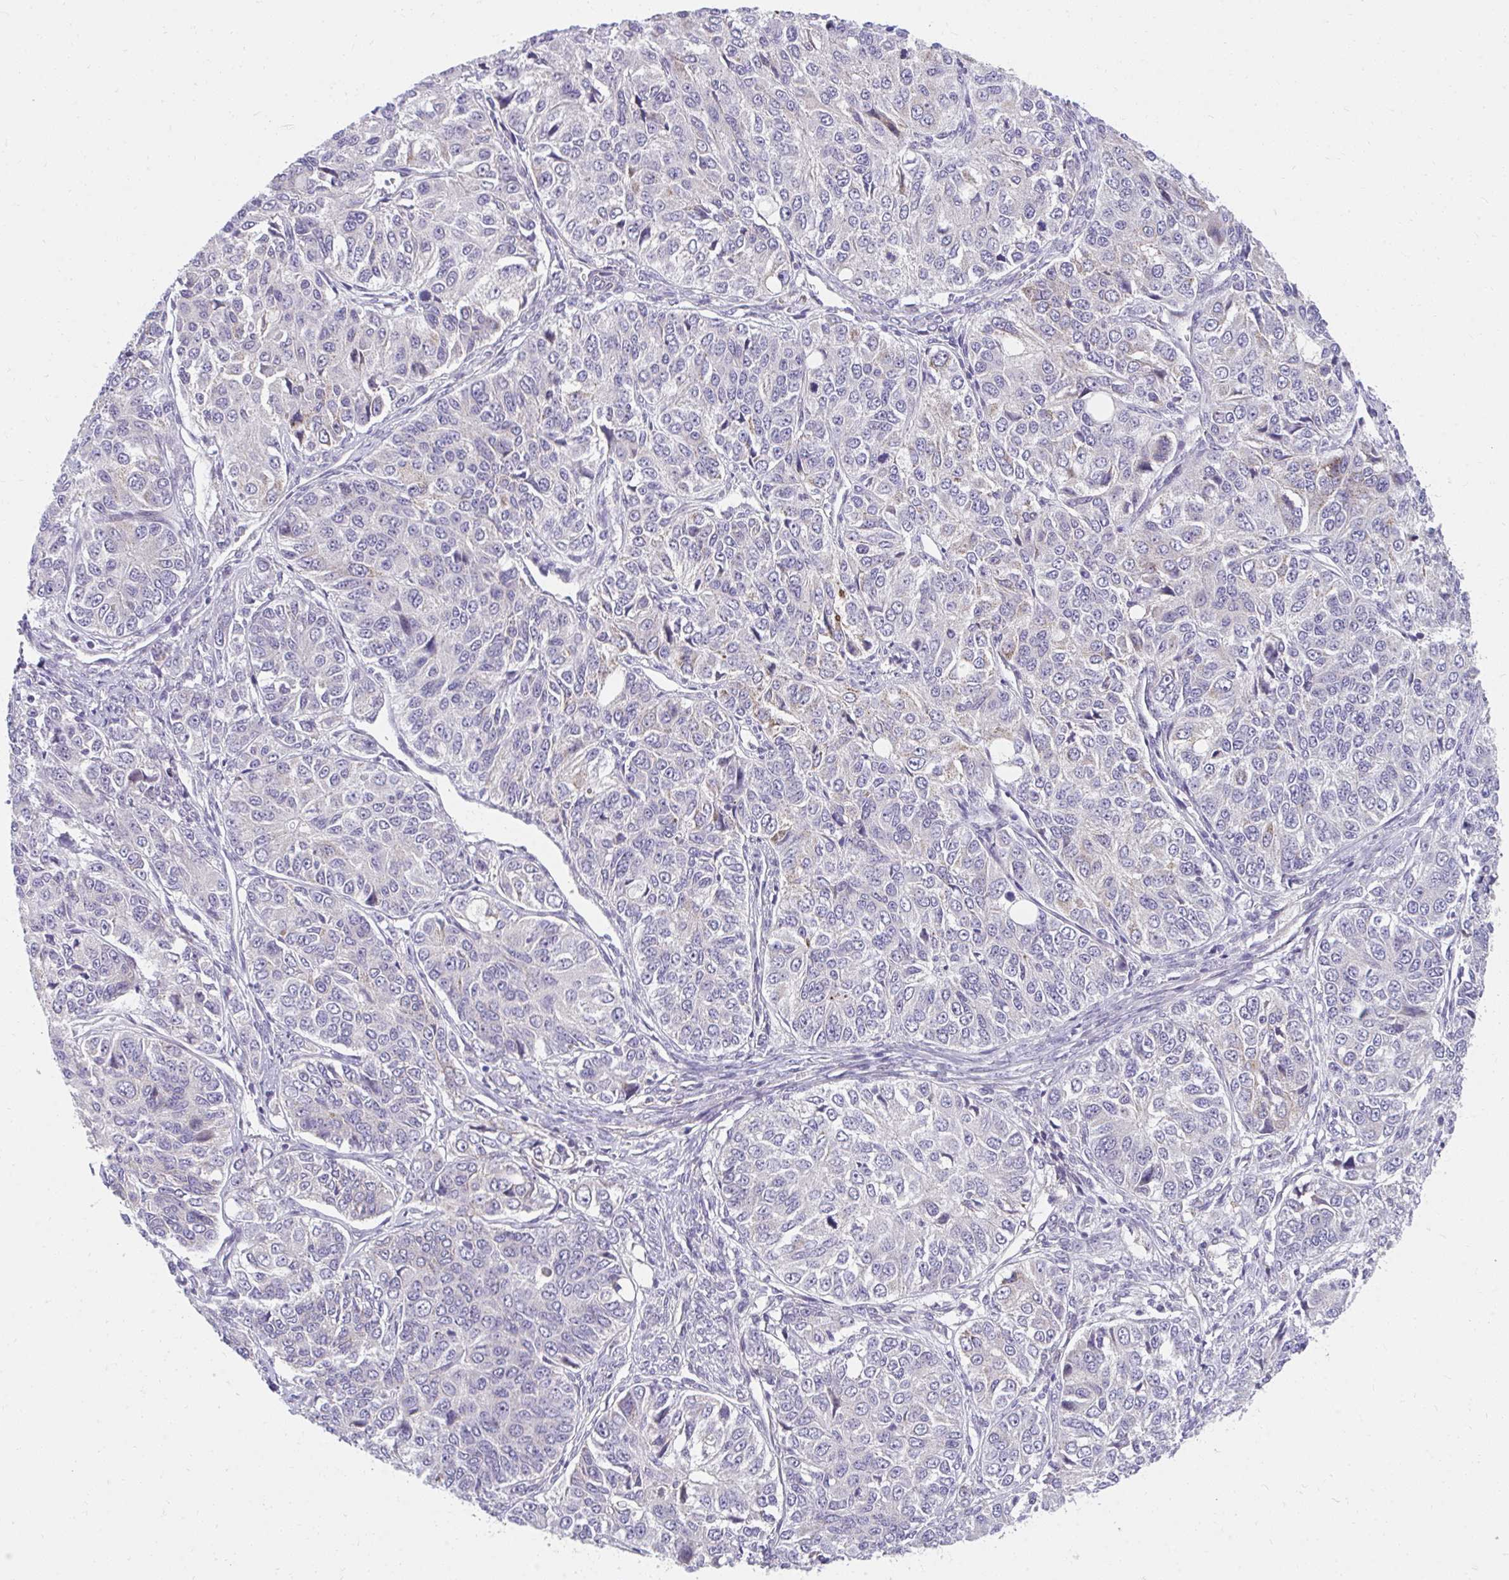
{"staining": {"intensity": "negative", "quantity": "none", "location": "none"}, "tissue": "ovarian cancer", "cell_type": "Tumor cells", "image_type": "cancer", "snomed": [{"axis": "morphology", "description": "Carcinoma, endometroid"}, {"axis": "topography", "description": "Ovary"}], "caption": "Endometroid carcinoma (ovarian) stained for a protein using immunohistochemistry (IHC) displays no positivity tumor cells.", "gene": "SLAMF7", "patient": {"sex": "female", "age": 51}}